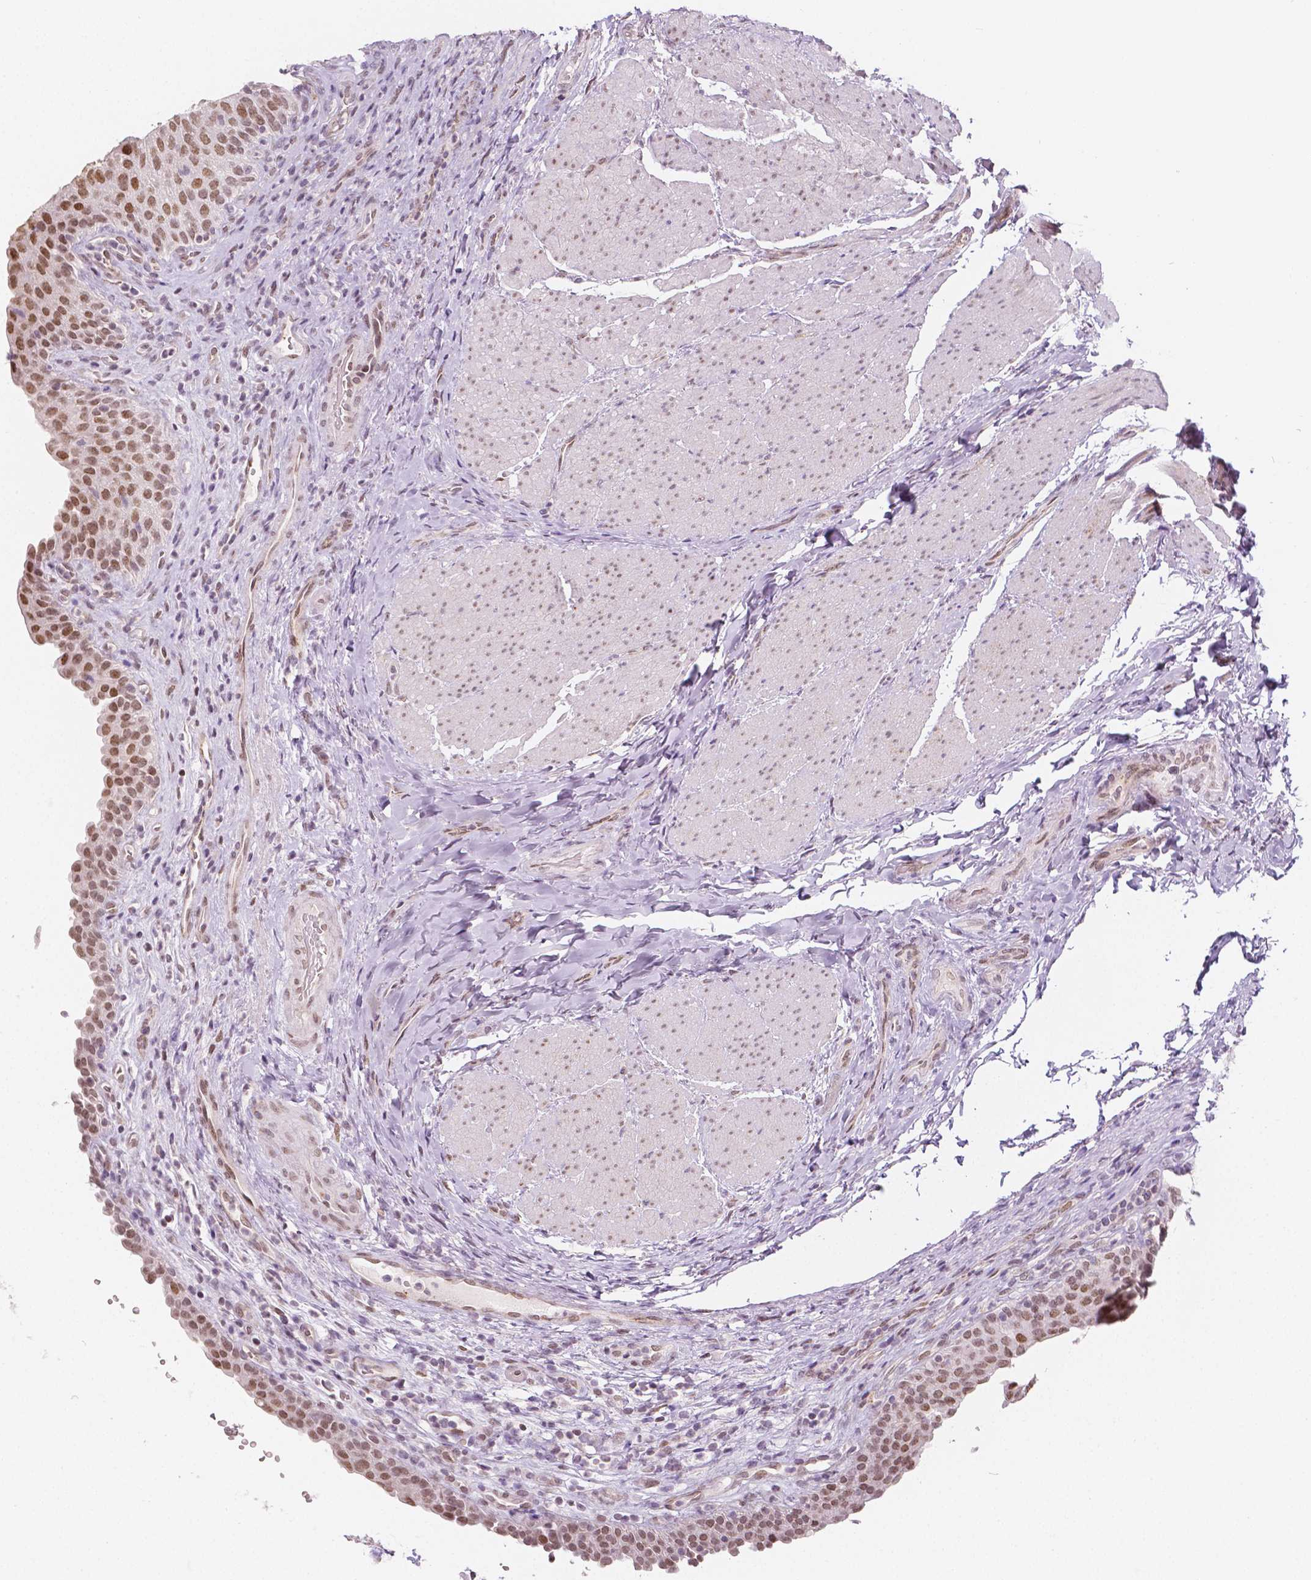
{"staining": {"intensity": "moderate", "quantity": ">75%", "location": "nuclear"}, "tissue": "urinary bladder", "cell_type": "Urothelial cells", "image_type": "normal", "snomed": [{"axis": "morphology", "description": "Normal tissue, NOS"}, {"axis": "topography", "description": "Urinary bladder"}, {"axis": "topography", "description": "Peripheral nerve tissue"}], "caption": "High-power microscopy captured an immunohistochemistry histopathology image of normal urinary bladder, revealing moderate nuclear expression in about >75% of urothelial cells. The protein is shown in brown color, while the nuclei are stained blue.", "gene": "KDM5B", "patient": {"sex": "male", "age": 66}}